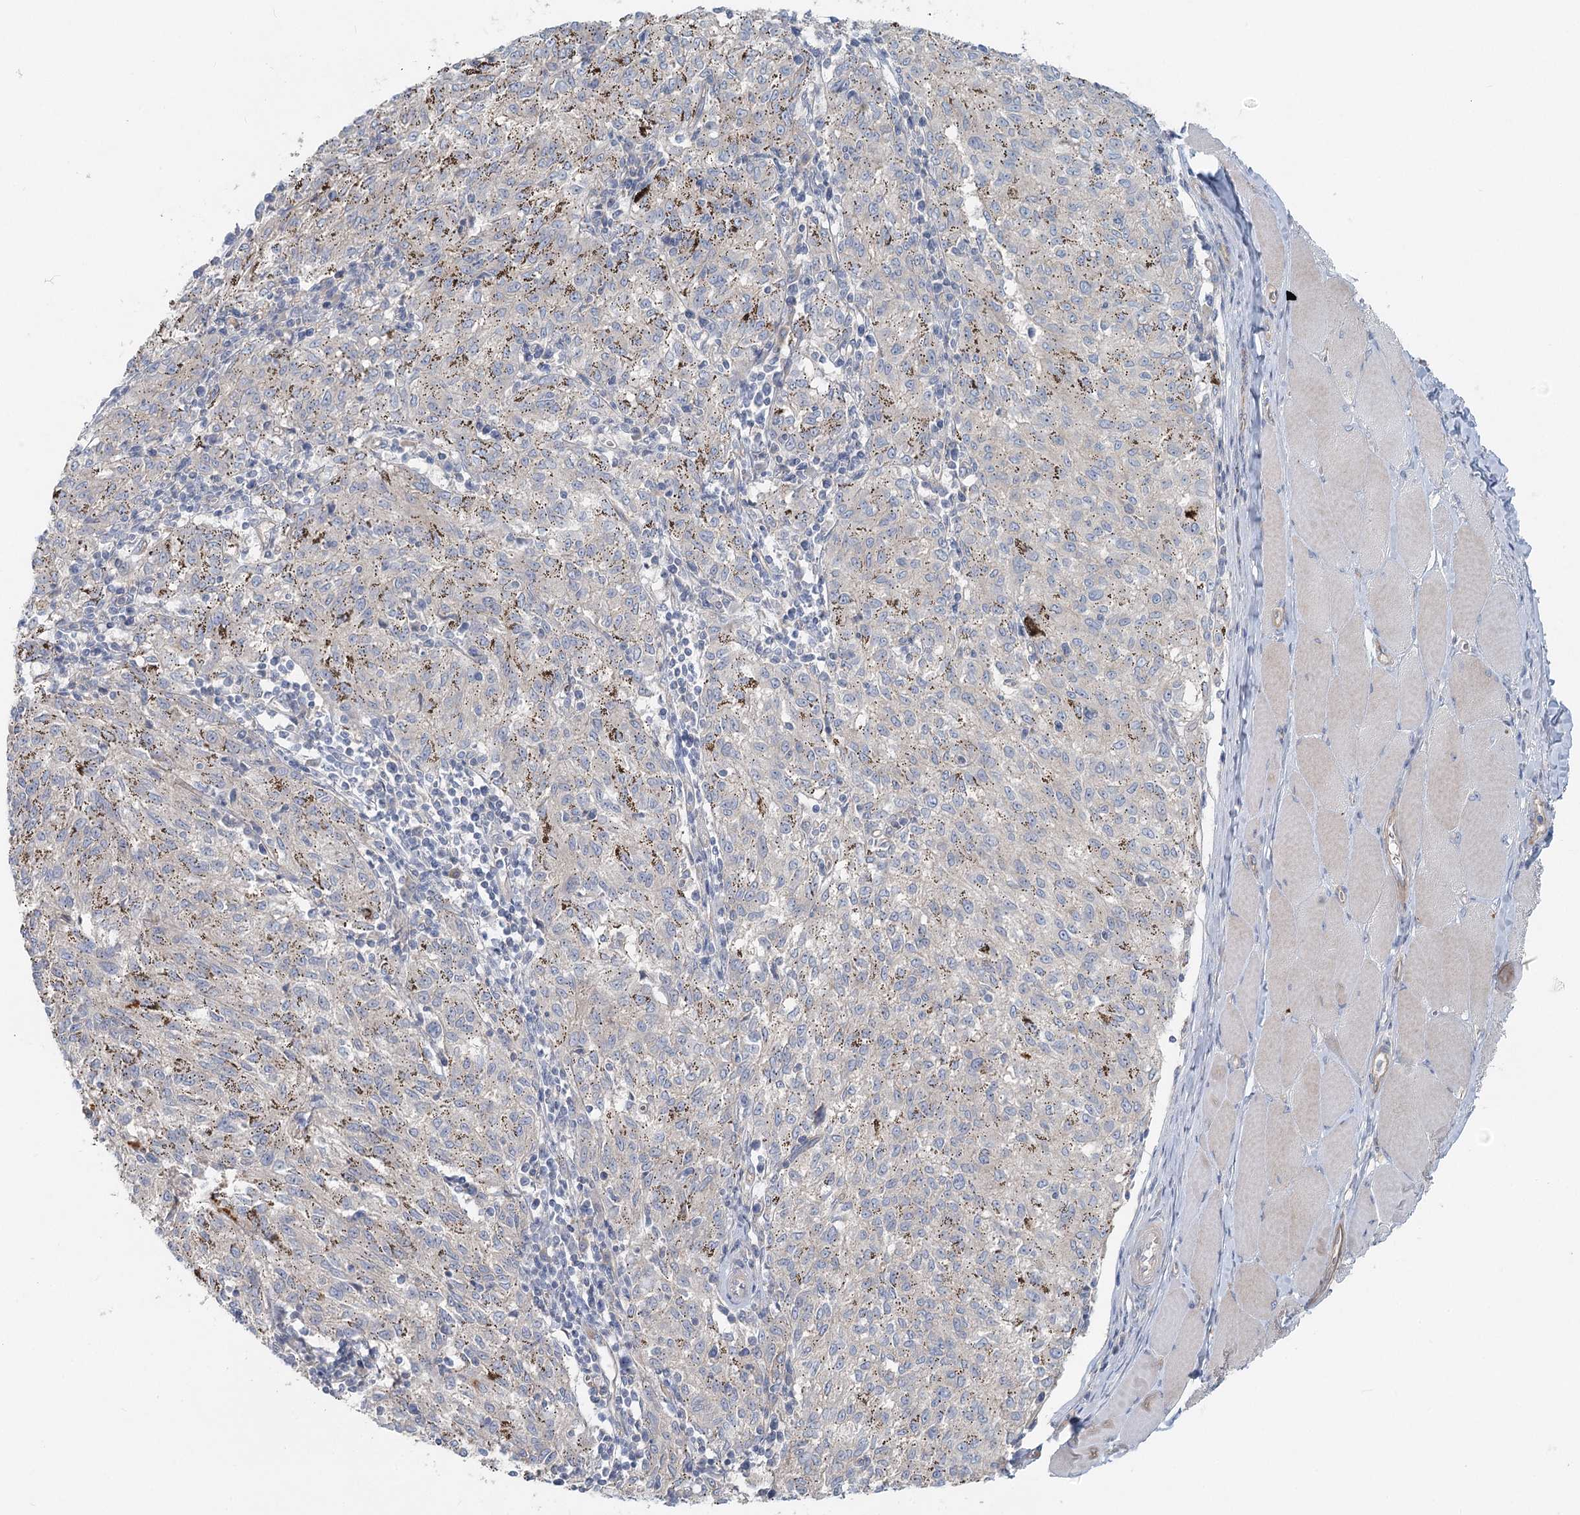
{"staining": {"intensity": "negative", "quantity": "none", "location": "none"}, "tissue": "melanoma", "cell_type": "Tumor cells", "image_type": "cancer", "snomed": [{"axis": "morphology", "description": "Malignant melanoma, NOS"}, {"axis": "topography", "description": "Skin"}], "caption": "Malignant melanoma was stained to show a protein in brown. There is no significant staining in tumor cells. Brightfield microscopy of IHC stained with DAB (3,3'-diaminobenzidine) (brown) and hematoxylin (blue), captured at high magnification.", "gene": "DNMBP", "patient": {"sex": "female", "age": 72}}